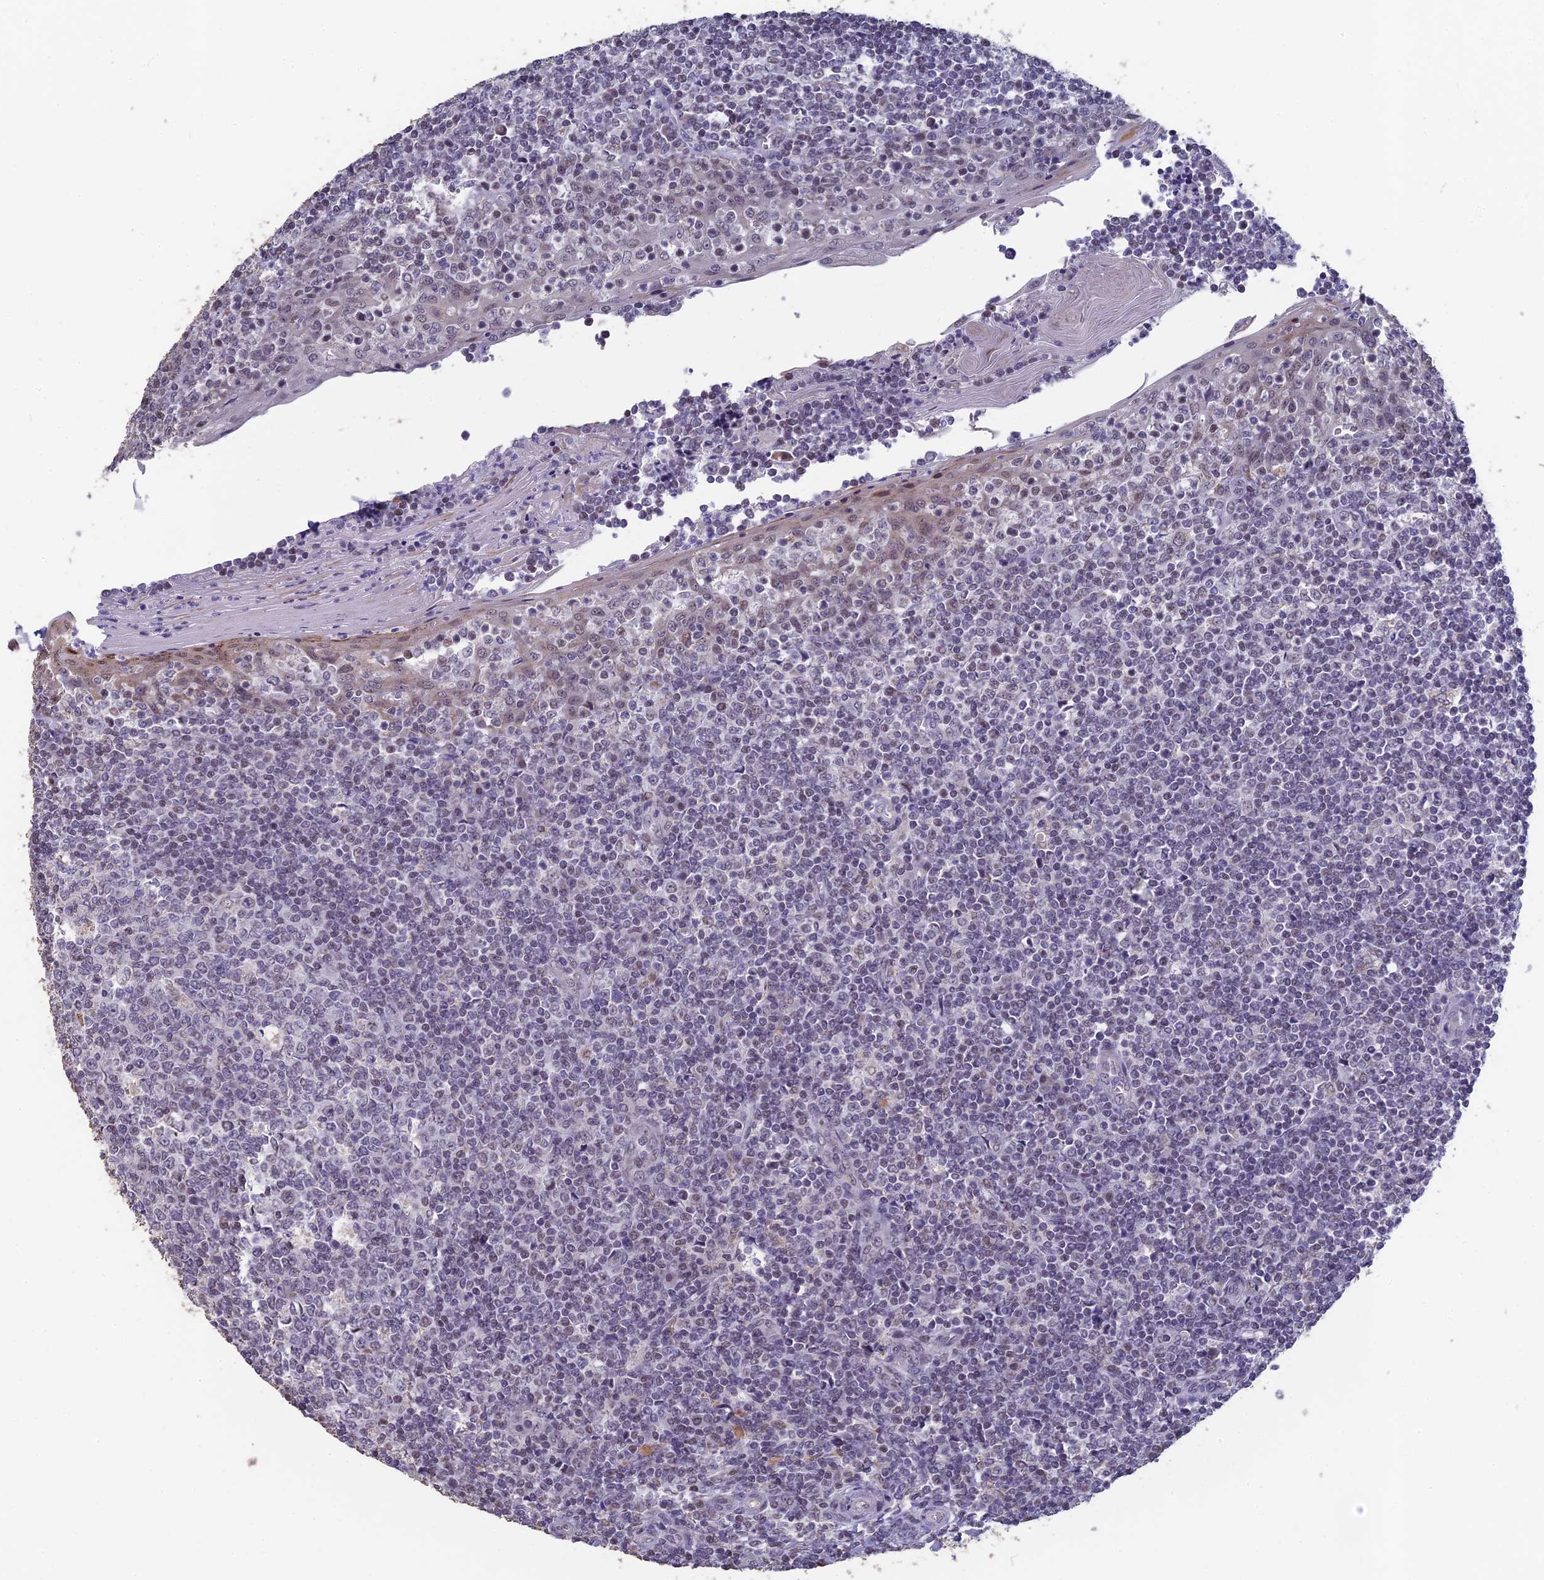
{"staining": {"intensity": "weak", "quantity": "<25%", "location": "nuclear"}, "tissue": "tonsil", "cell_type": "Germinal center cells", "image_type": "normal", "snomed": [{"axis": "morphology", "description": "Normal tissue, NOS"}, {"axis": "topography", "description": "Tonsil"}], "caption": "Micrograph shows no significant protein expression in germinal center cells of benign tonsil. (Brightfield microscopy of DAB immunohistochemistry (IHC) at high magnification).", "gene": "MT", "patient": {"sex": "female", "age": 19}}